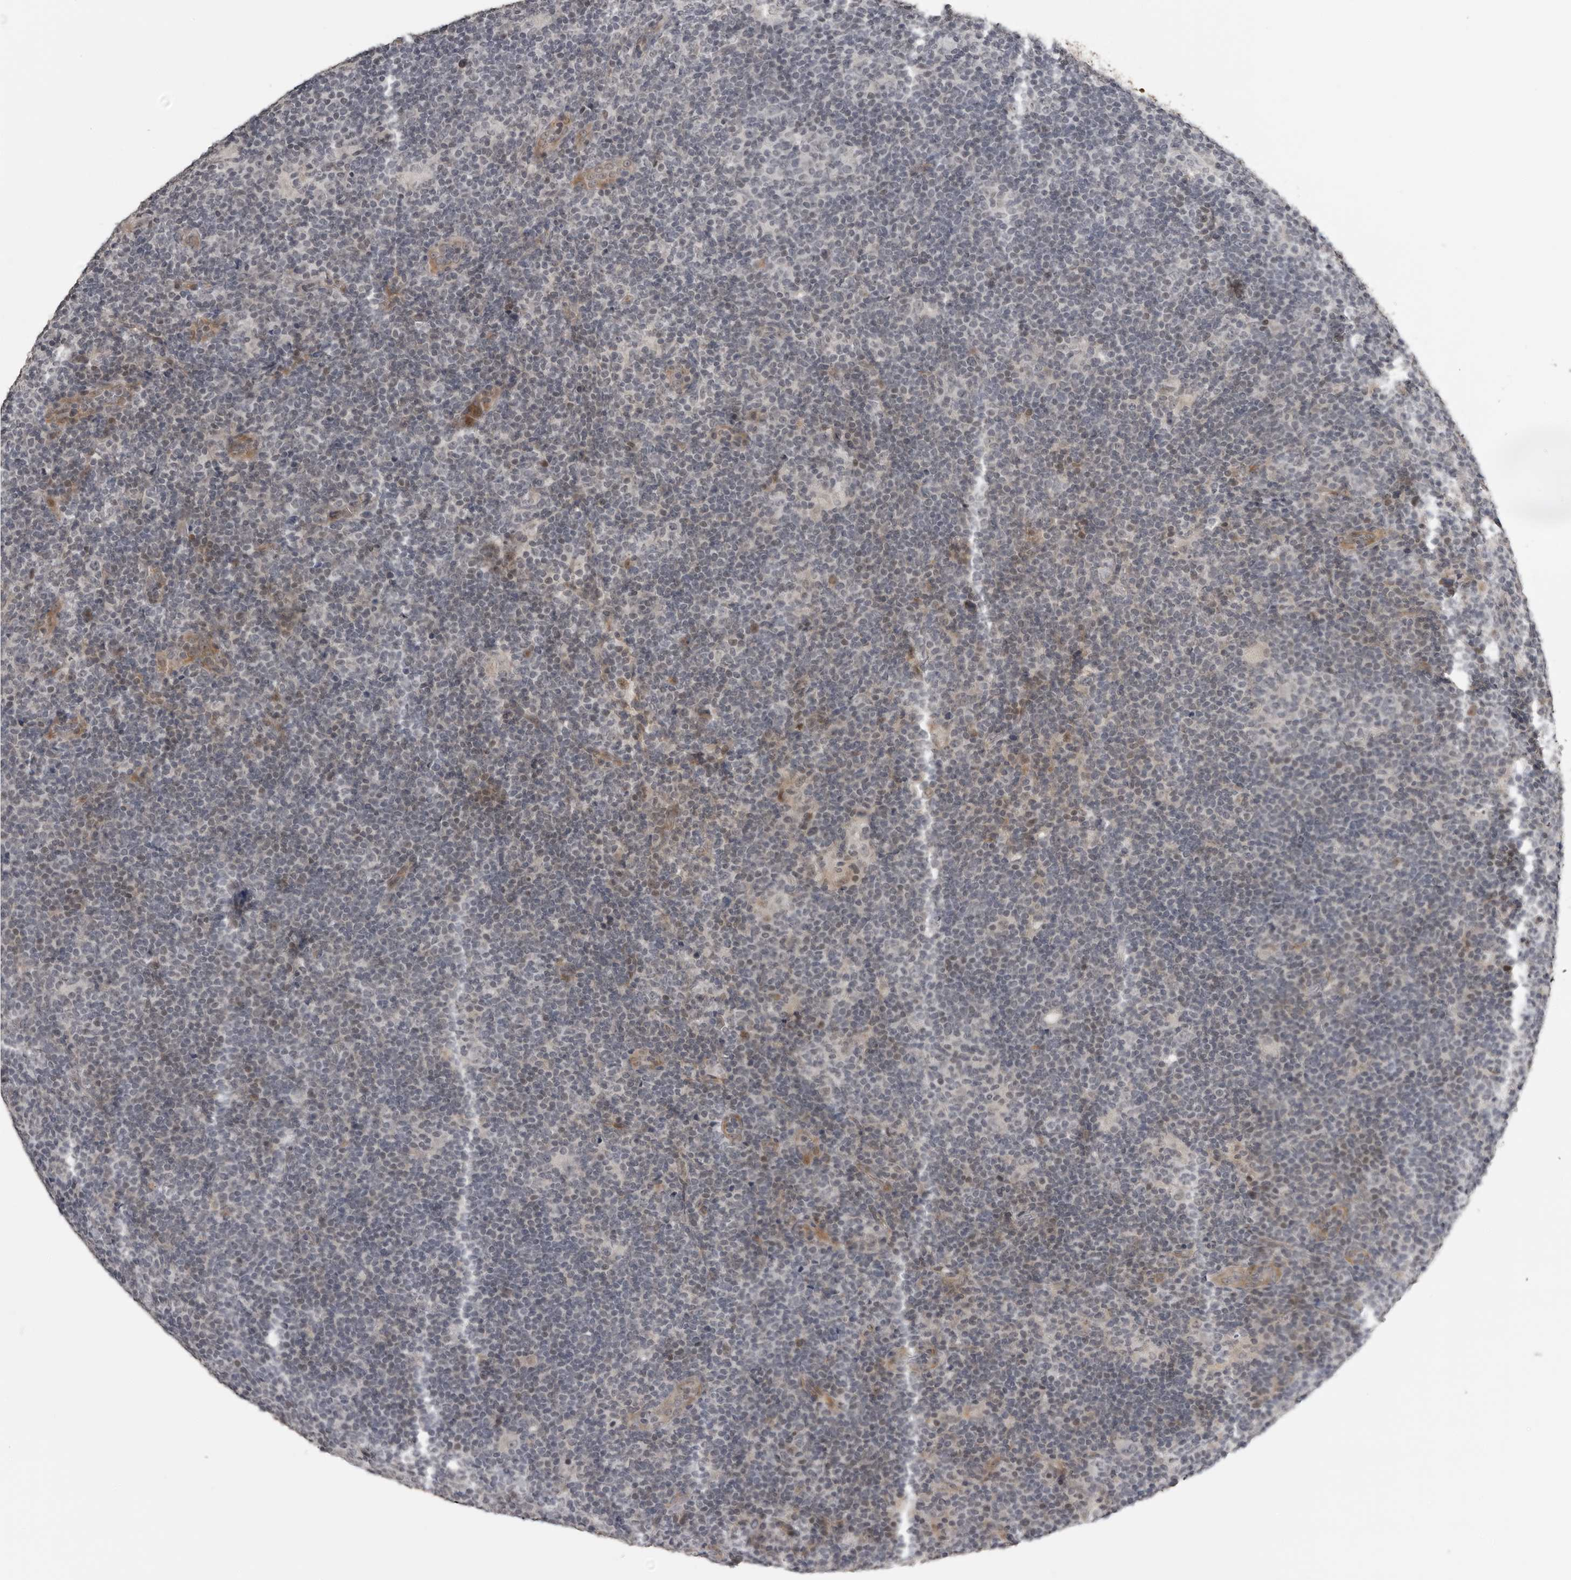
{"staining": {"intensity": "negative", "quantity": "none", "location": "none"}, "tissue": "lymphoma", "cell_type": "Tumor cells", "image_type": "cancer", "snomed": [{"axis": "morphology", "description": "Hodgkin's disease, NOS"}, {"axis": "topography", "description": "Lymph node"}], "caption": "This is a photomicrograph of immunohistochemistry (IHC) staining of lymphoma, which shows no expression in tumor cells. The staining is performed using DAB (3,3'-diaminobenzidine) brown chromogen with nuclei counter-stained in using hematoxylin.", "gene": "PRRX2", "patient": {"sex": "female", "age": 57}}